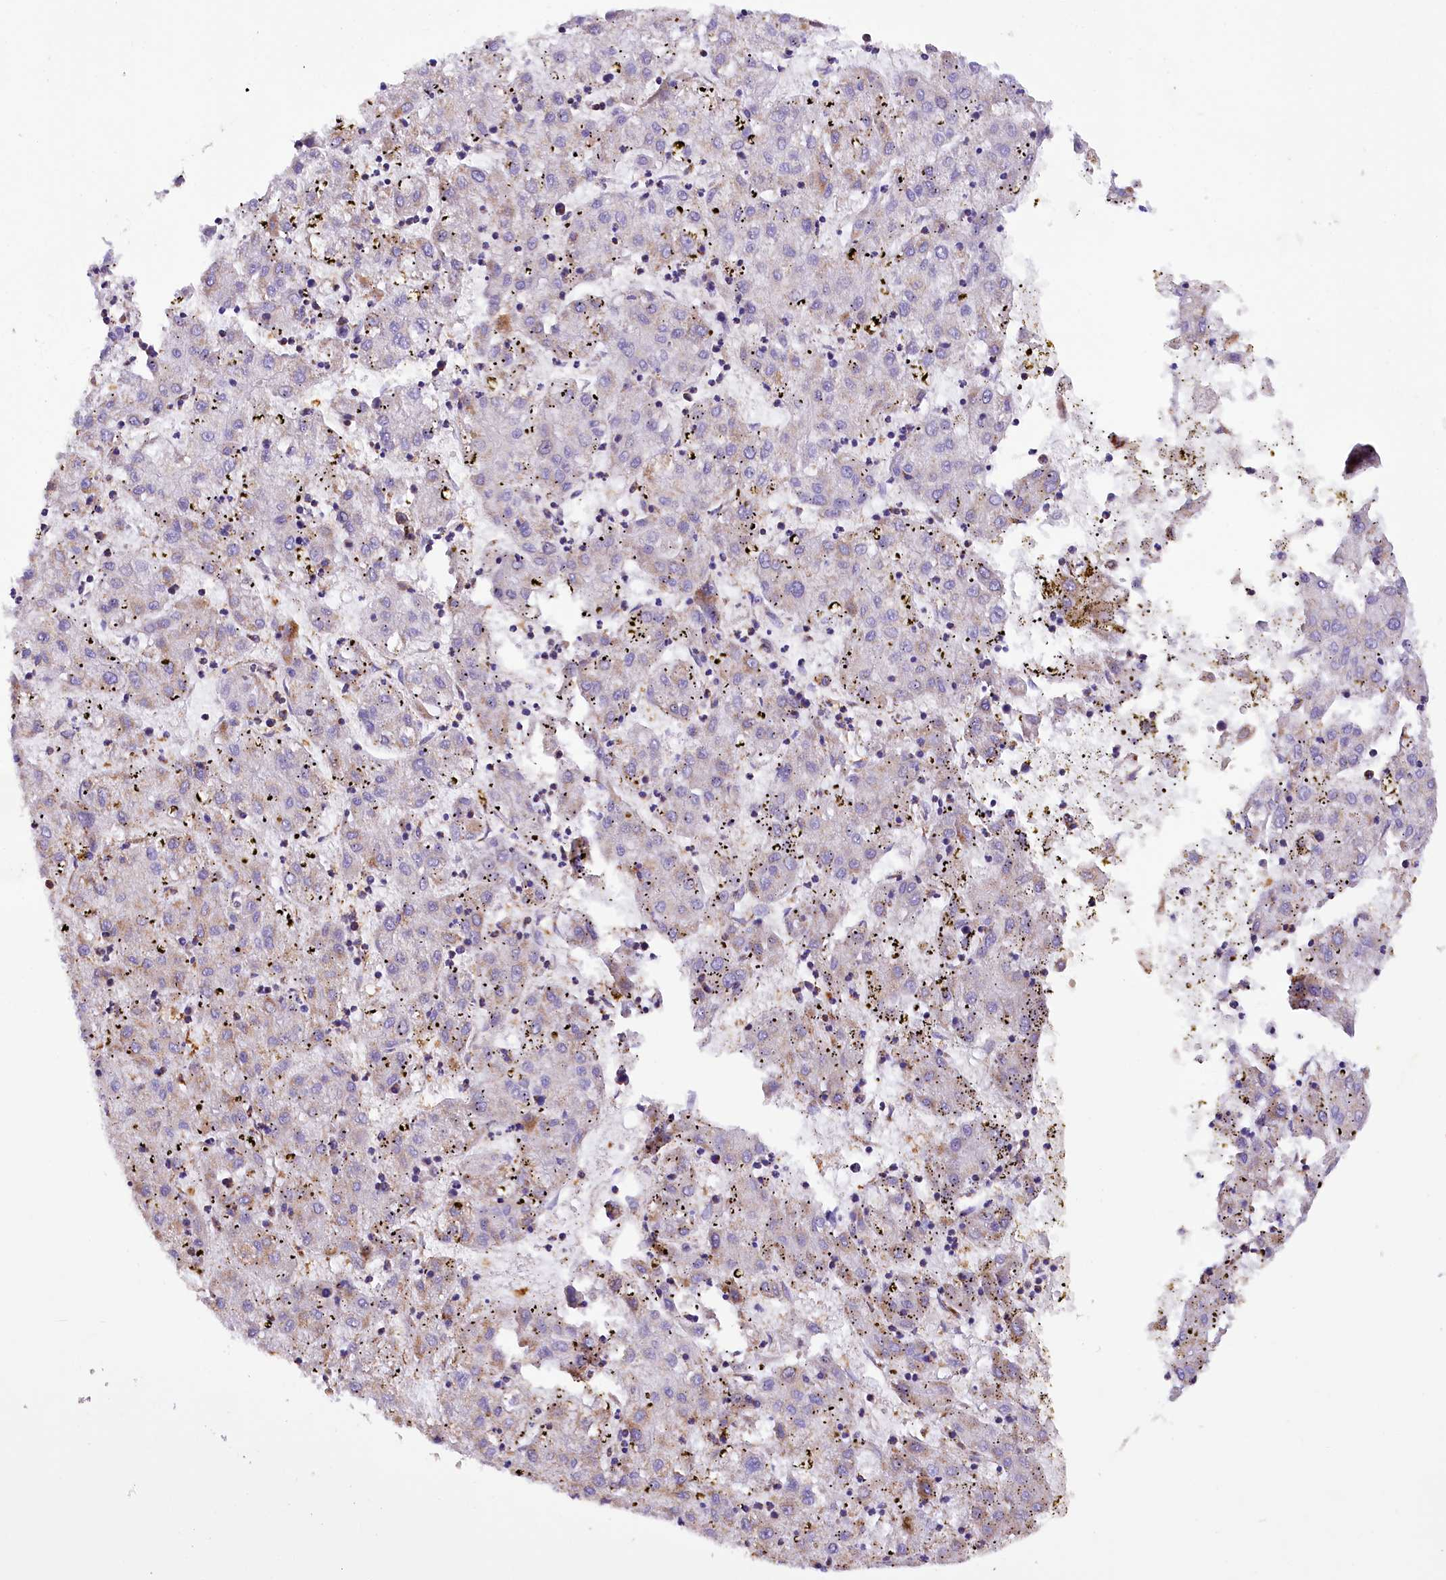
{"staining": {"intensity": "moderate", "quantity": "<25%", "location": "cytoplasmic/membranous"}, "tissue": "liver cancer", "cell_type": "Tumor cells", "image_type": "cancer", "snomed": [{"axis": "morphology", "description": "Carcinoma, Hepatocellular, NOS"}, {"axis": "topography", "description": "Liver"}], "caption": "Immunohistochemical staining of liver cancer (hepatocellular carcinoma) displays moderate cytoplasmic/membranous protein staining in about <25% of tumor cells.", "gene": "TASOR2", "patient": {"sex": "male", "age": 72}}